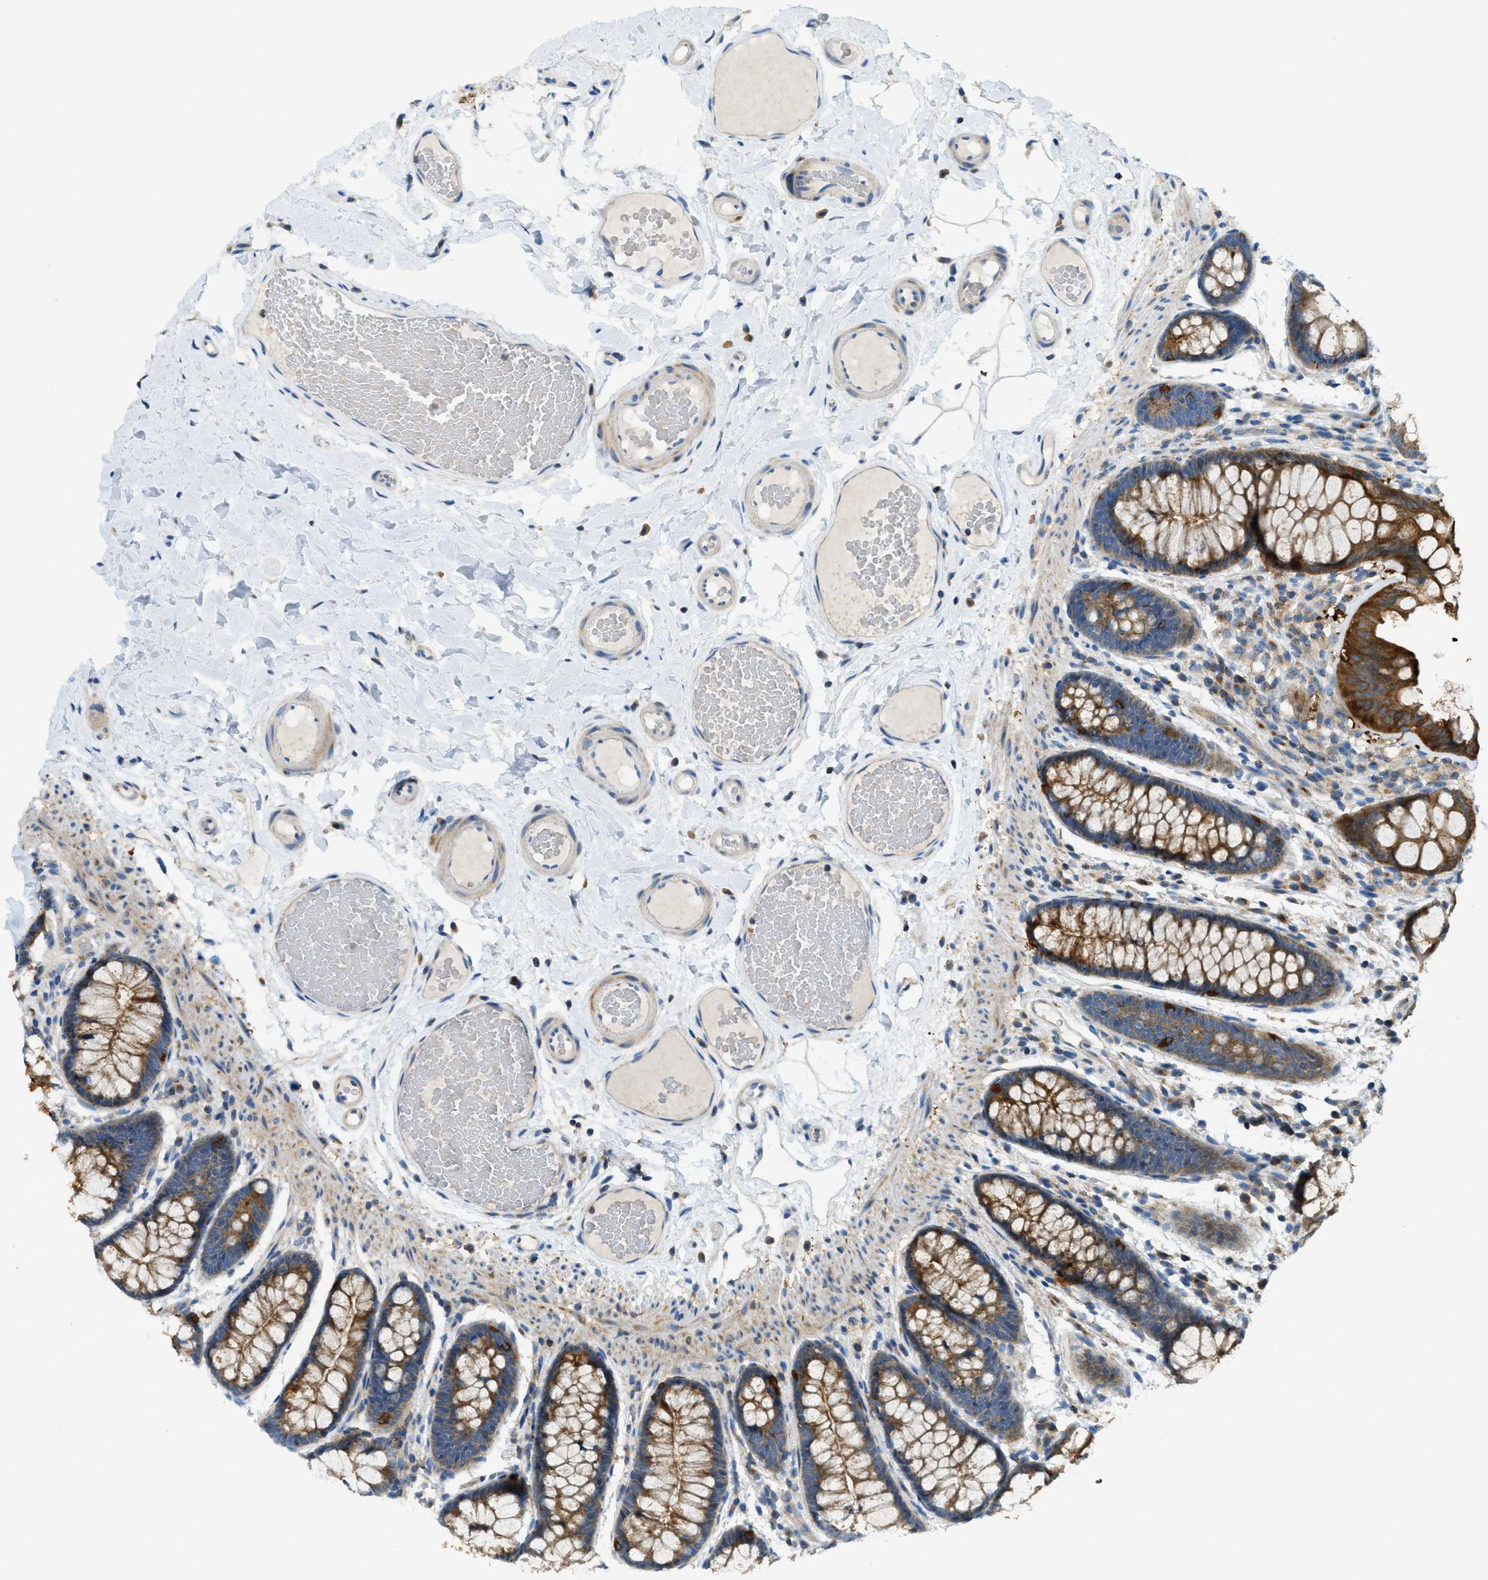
{"staining": {"intensity": "negative", "quantity": "none", "location": "none"}, "tissue": "colon", "cell_type": "Endothelial cells", "image_type": "normal", "snomed": [{"axis": "morphology", "description": "Normal tissue, NOS"}, {"axis": "topography", "description": "Colon"}], "caption": "The histopathology image exhibits no staining of endothelial cells in benign colon. The staining was performed using DAB (3,3'-diaminobenzidine) to visualize the protein expression in brown, while the nuclei were stained in blue with hematoxylin (Magnification: 20x).", "gene": "RFFL", "patient": {"sex": "female", "age": 56}}